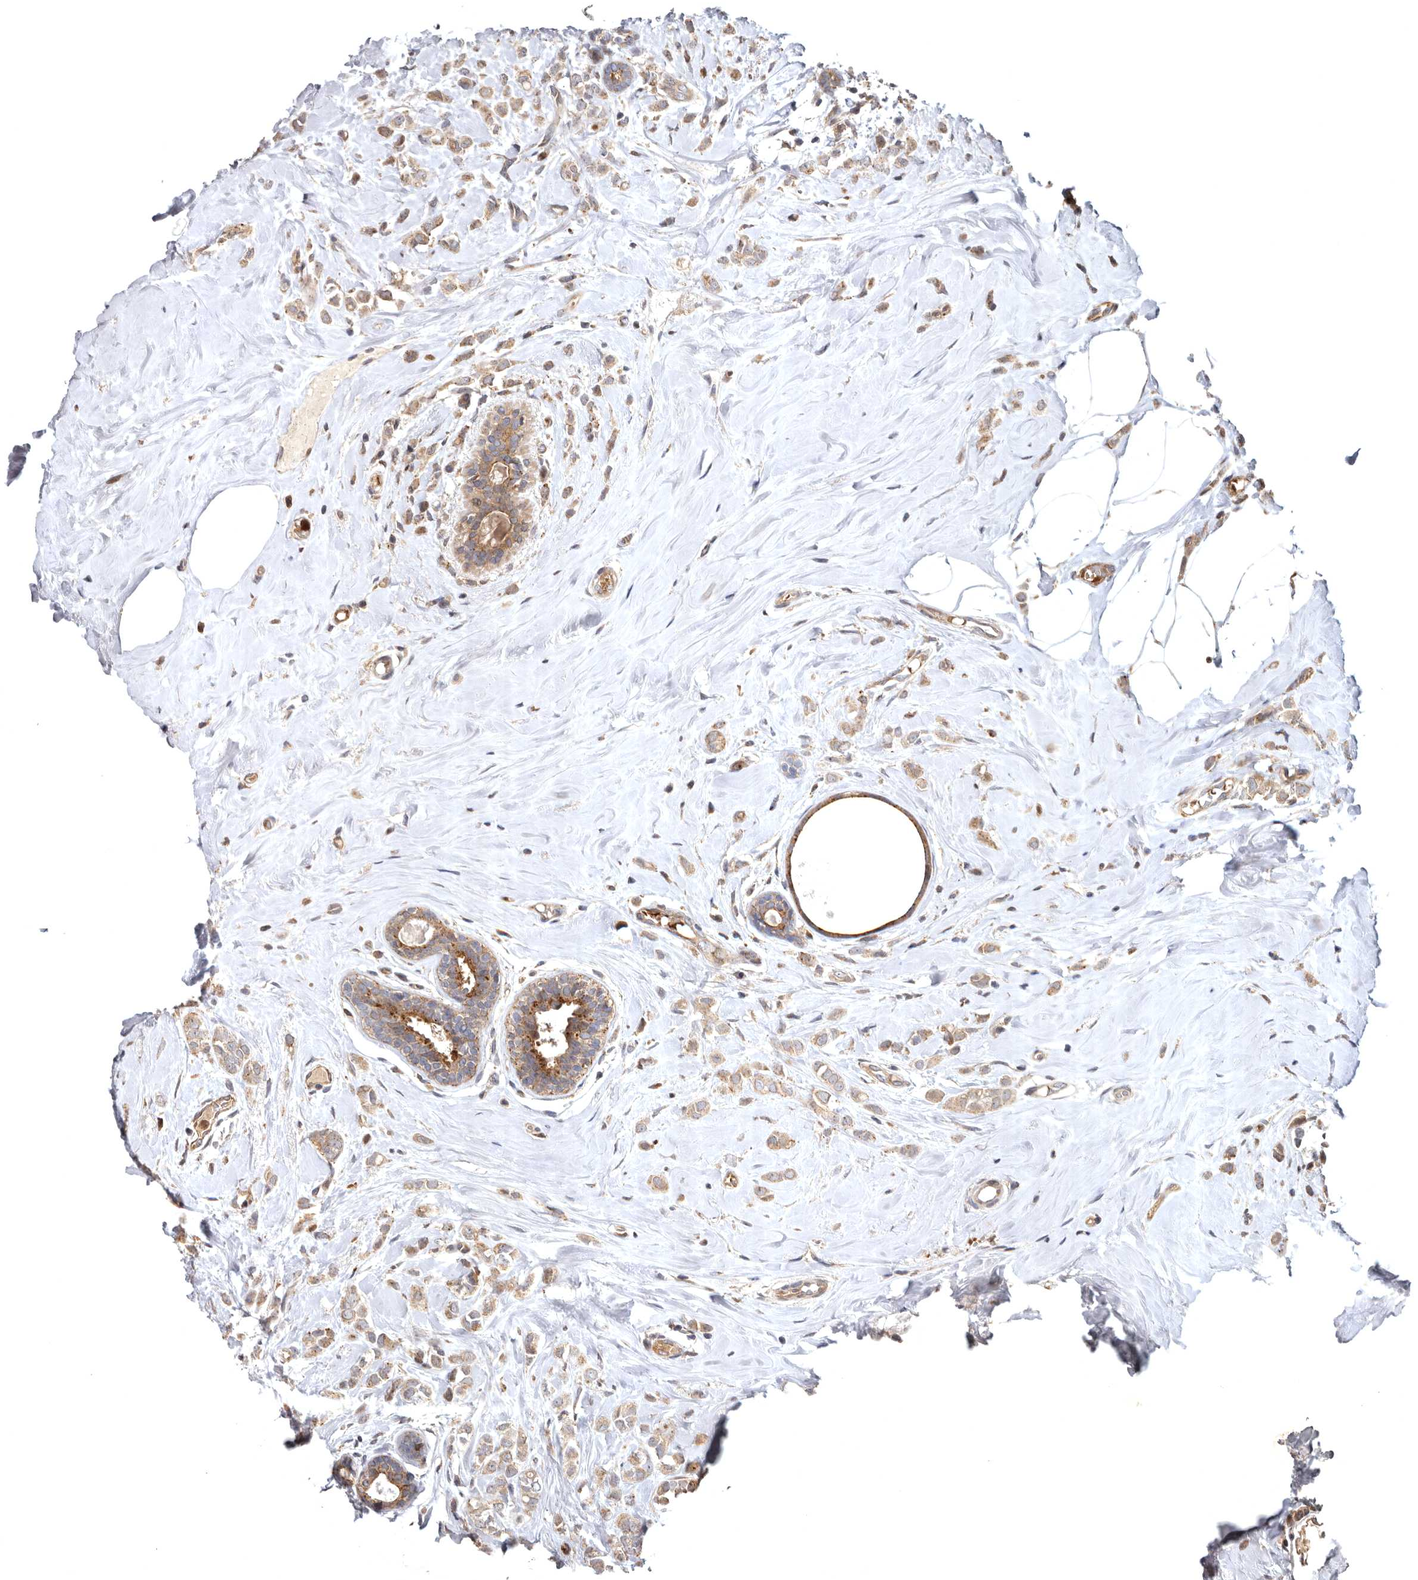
{"staining": {"intensity": "weak", "quantity": ">75%", "location": "cytoplasmic/membranous"}, "tissue": "breast cancer", "cell_type": "Tumor cells", "image_type": "cancer", "snomed": [{"axis": "morphology", "description": "Lobular carcinoma"}, {"axis": "topography", "description": "Breast"}], "caption": "The image exhibits immunohistochemical staining of breast cancer (lobular carcinoma). There is weak cytoplasmic/membranous positivity is appreciated in approximately >75% of tumor cells.", "gene": "FGFR4", "patient": {"sex": "female", "age": 47}}